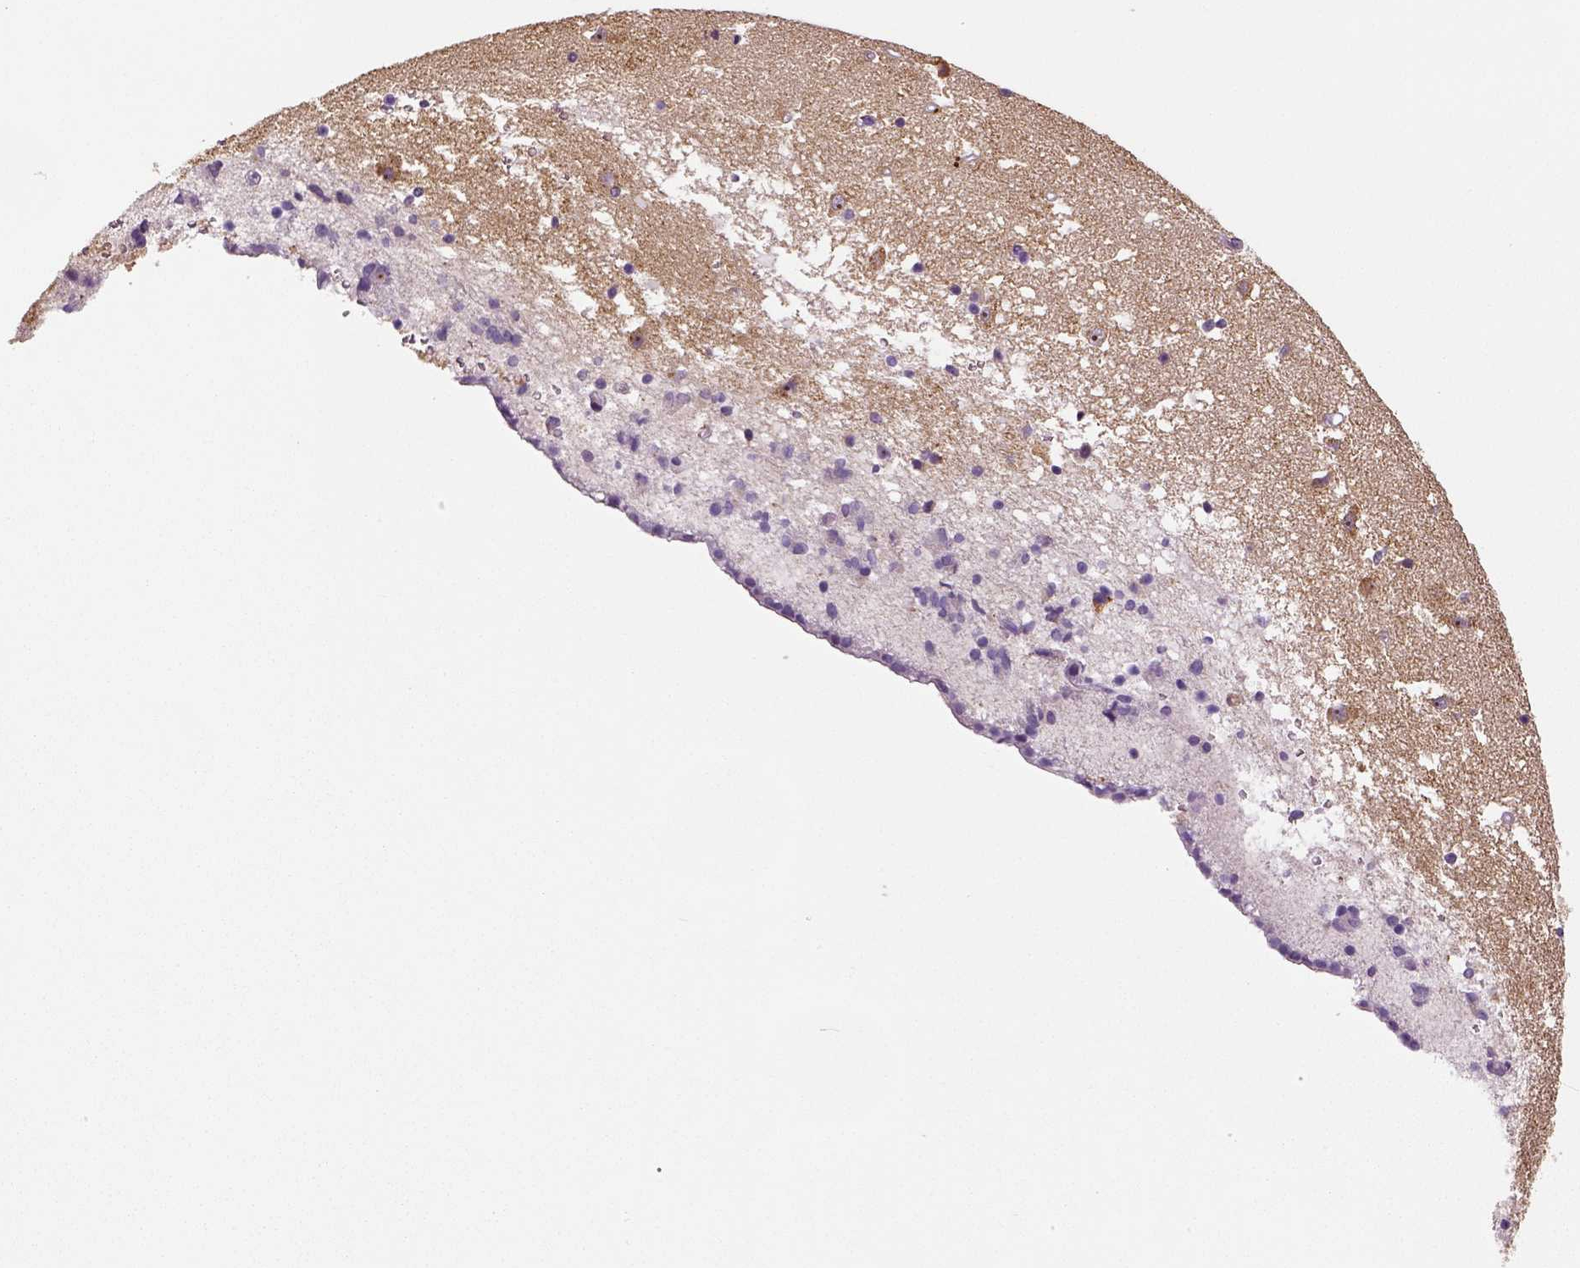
{"staining": {"intensity": "negative", "quantity": "none", "location": "none"}, "tissue": "caudate", "cell_type": "Glial cells", "image_type": "normal", "snomed": [{"axis": "morphology", "description": "Normal tissue, NOS"}, {"axis": "topography", "description": "Lateral ventricle wall"}], "caption": "Immunohistochemical staining of unremarkable human caudate exhibits no significant expression in glial cells.", "gene": "ENSG00000250349", "patient": {"sex": "female", "age": 42}}